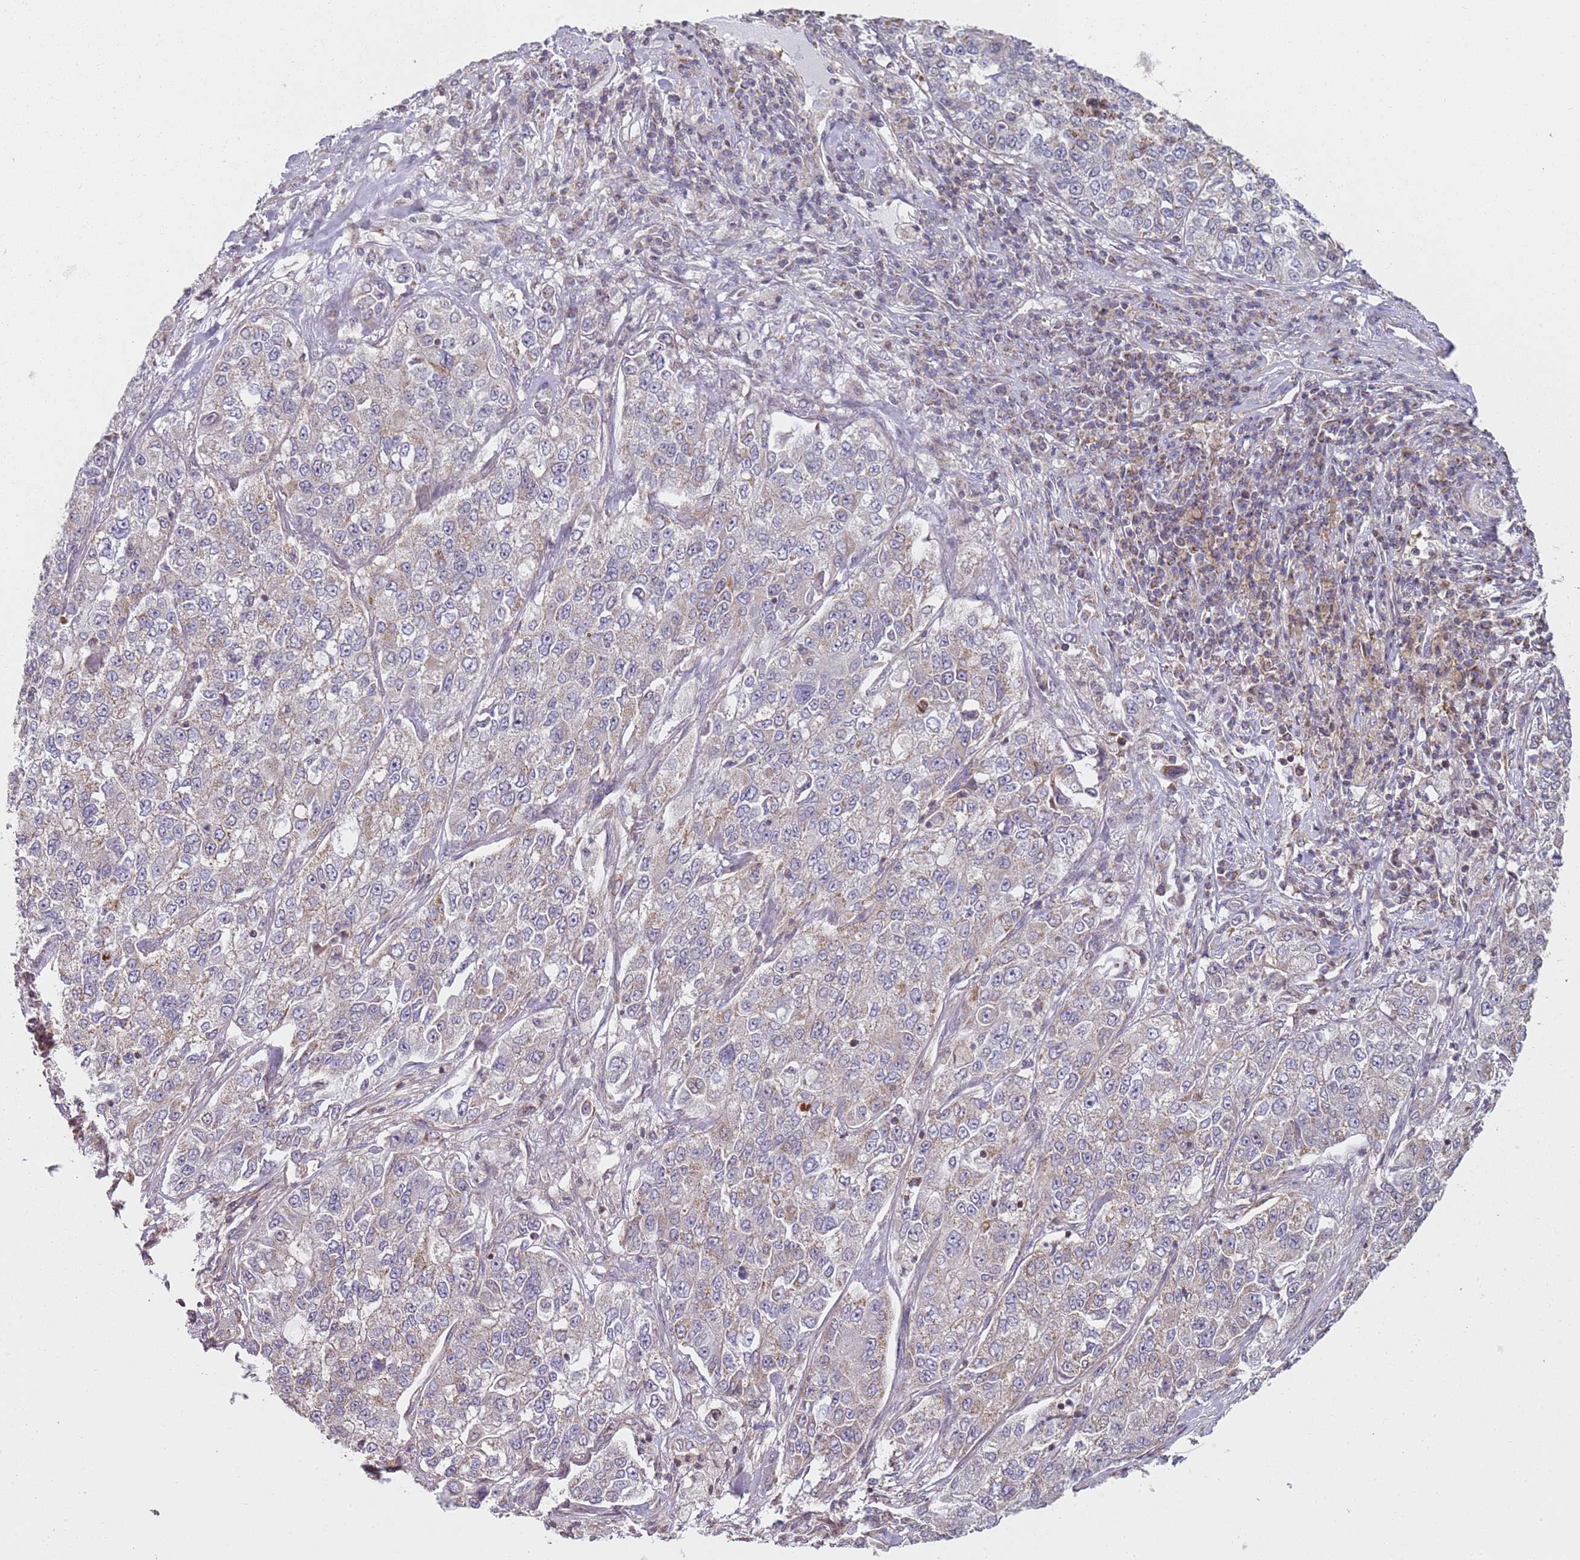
{"staining": {"intensity": "weak", "quantity": "25%-75%", "location": "cytoplasmic/membranous"}, "tissue": "lung cancer", "cell_type": "Tumor cells", "image_type": "cancer", "snomed": [{"axis": "morphology", "description": "Adenocarcinoma, NOS"}, {"axis": "topography", "description": "Lung"}], "caption": "Tumor cells show low levels of weak cytoplasmic/membranous staining in approximately 25%-75% of cells in human lung adenocarcinoma. (IHC, brightfield microscopy, high magnification).", "gene": "GAS8", "patient": {"sex": "male", "age": 49}}